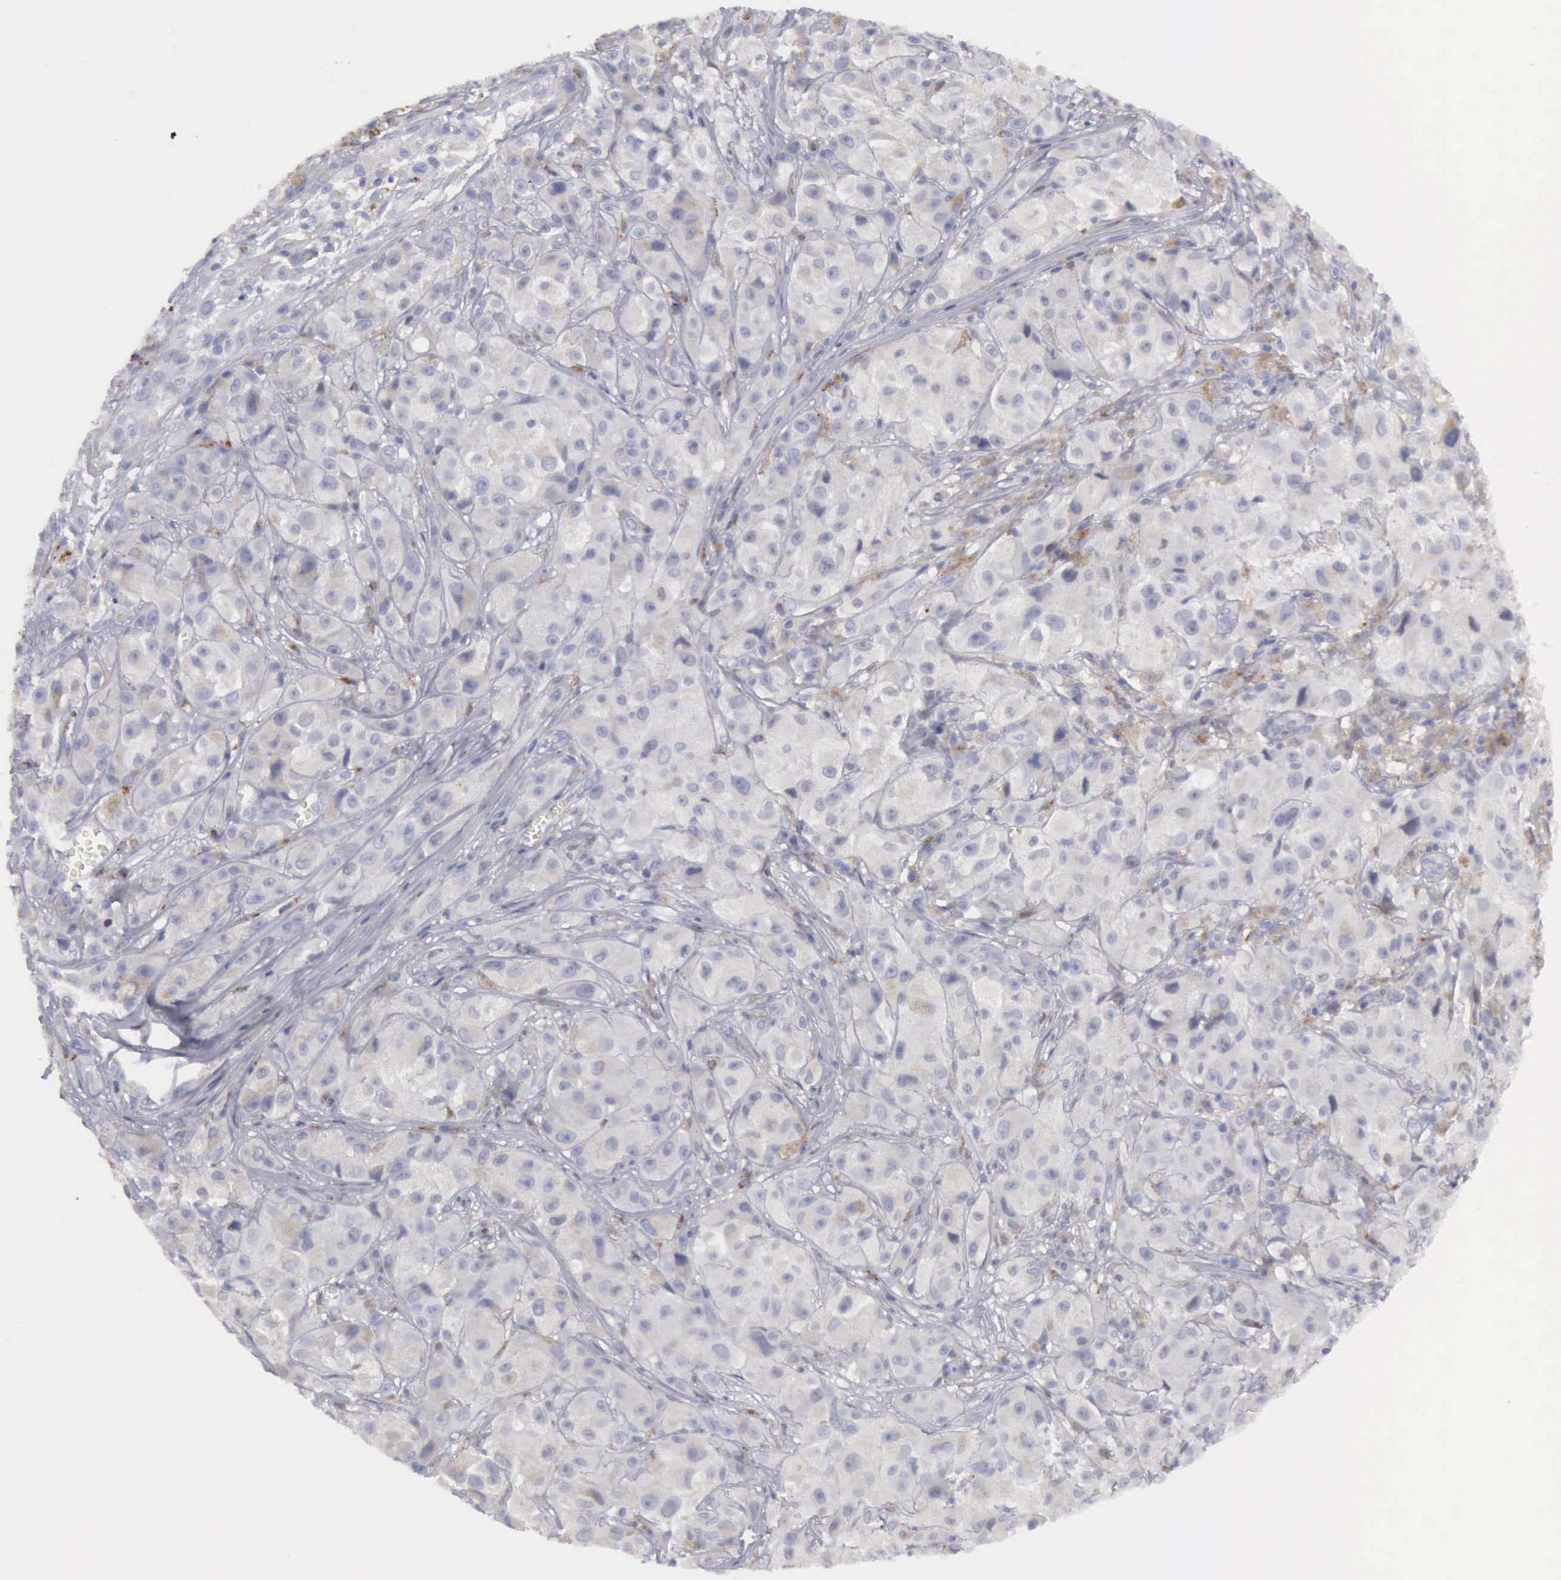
{"staining": {"intensity": "weak", "quantity": "<25%", "location": "cytoplasmic/membranous"}, "tissue": "melanoma", "cell_type": "Tumor cells", "image_type": "cancer", "snomed": [{"axis": "morphology", "description": "Malignant melanoma, NOS"}, {"axis": "topography", "description": "Skin"}], "caption": "IHC of malignant melanoma displays no expression in tumor cells.", "gene": "CTSS", "patient": {"sex": "male", "age": 56}}